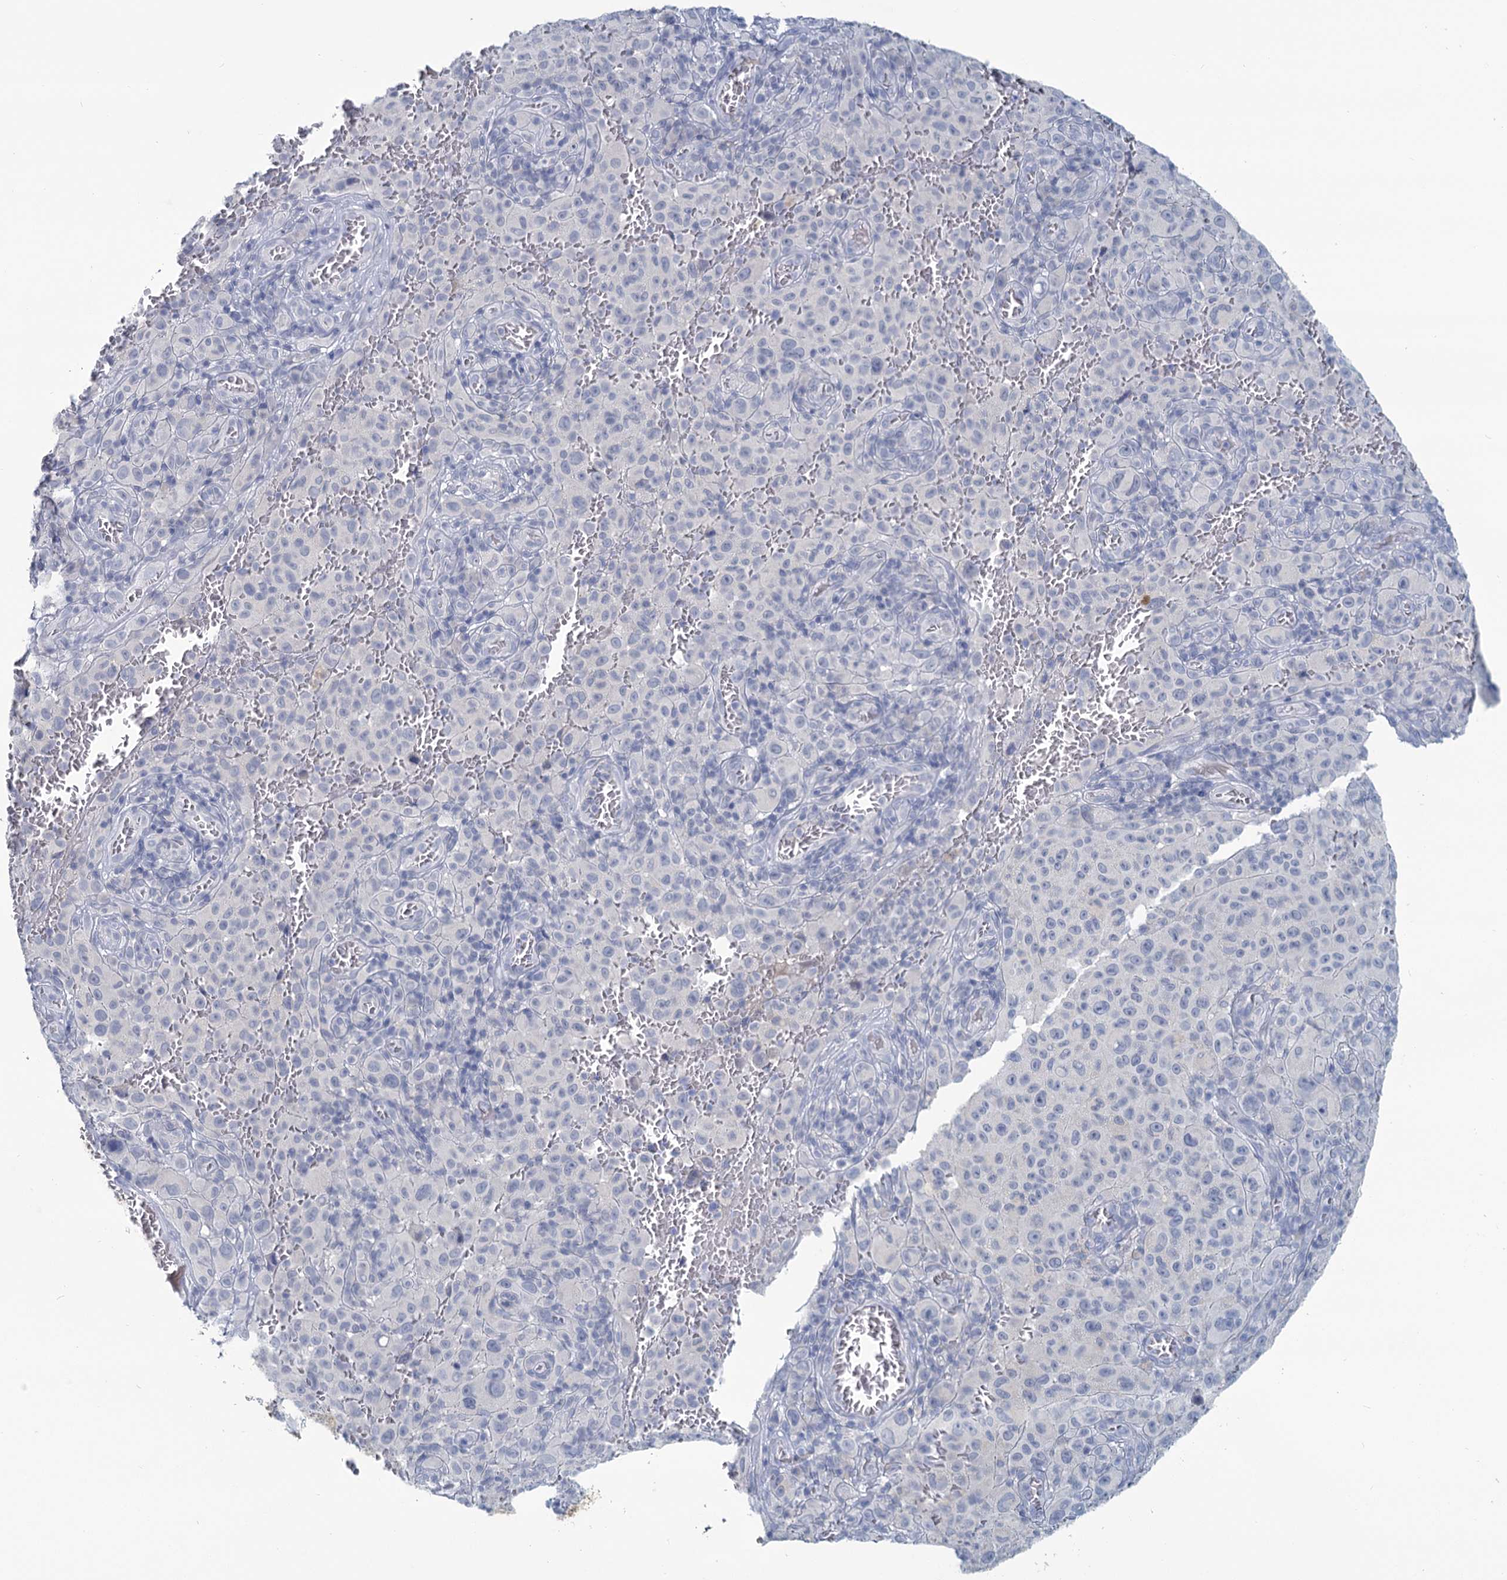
{"staining": {"intensity": "negative", "quantity": "none", "location": "none"}, "tissue": "melanoma", "cell_type": "Tumor cells", "image_type": "cancer", "snomed": [{"axis": "morphology", "description": "Malignant melanoma, NOS"}, {"axis": "topography", "description": "Skin"}], "caption": "The image shows no staining of tumor cells in melanoma.", "gene": "CHGA", "patient": {"sex": "female", "age": 82}}